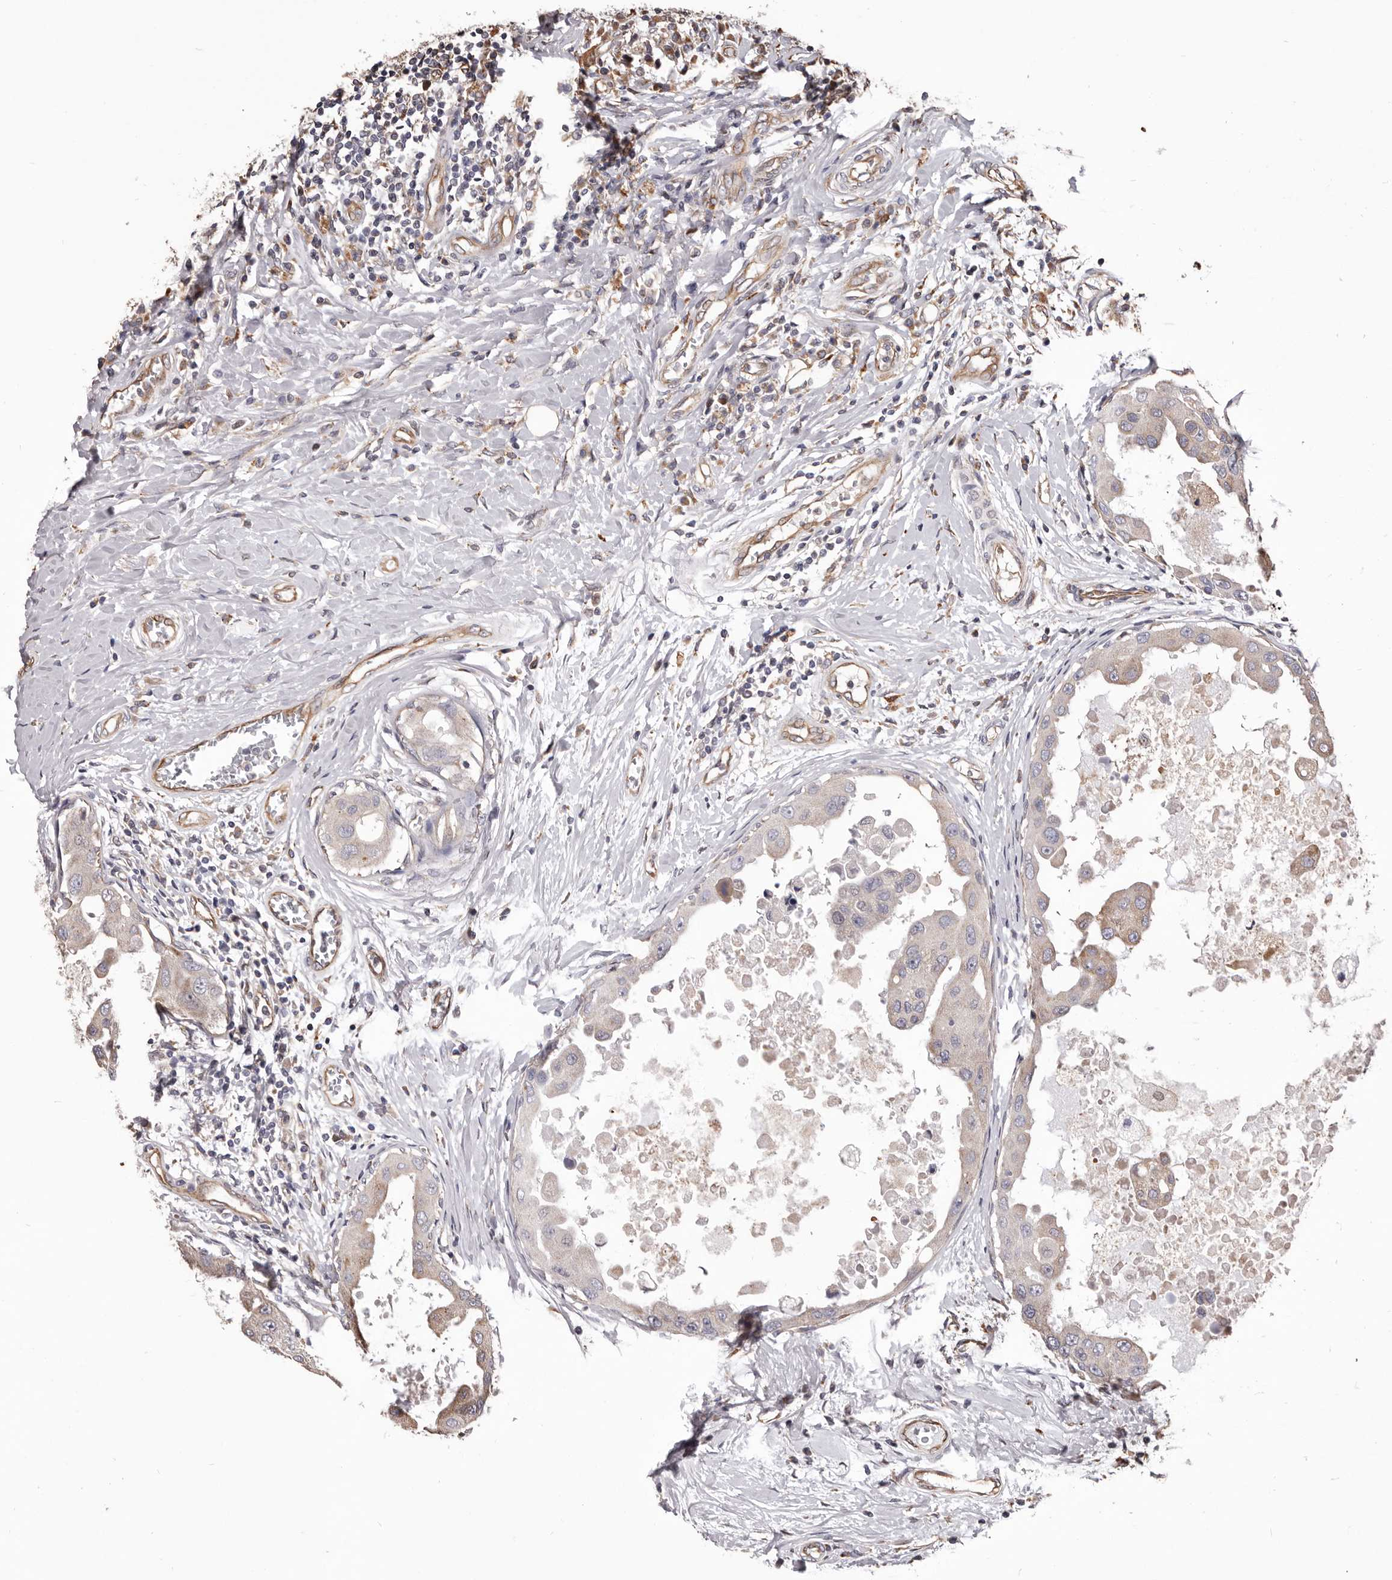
{"staining": {"intensity": "negative", "quantity": "none", "location": "none"}, "tissue": "breast cancer", "cell_type": "Tumor cells", "image_type": "cancer", "snomed": [{"axis": "morphology", "description": "Duct carcinoma"}, {"axis": "topography", "description": "Breast"}], "caption": "Human breast cancer (invasive ductal carcinoma) stained for a protein using immunohistochemistry (IHC) displays no staining in tumor cells.", "gene": "CEP104", "patient": {"sex": "female", "age": 27}}